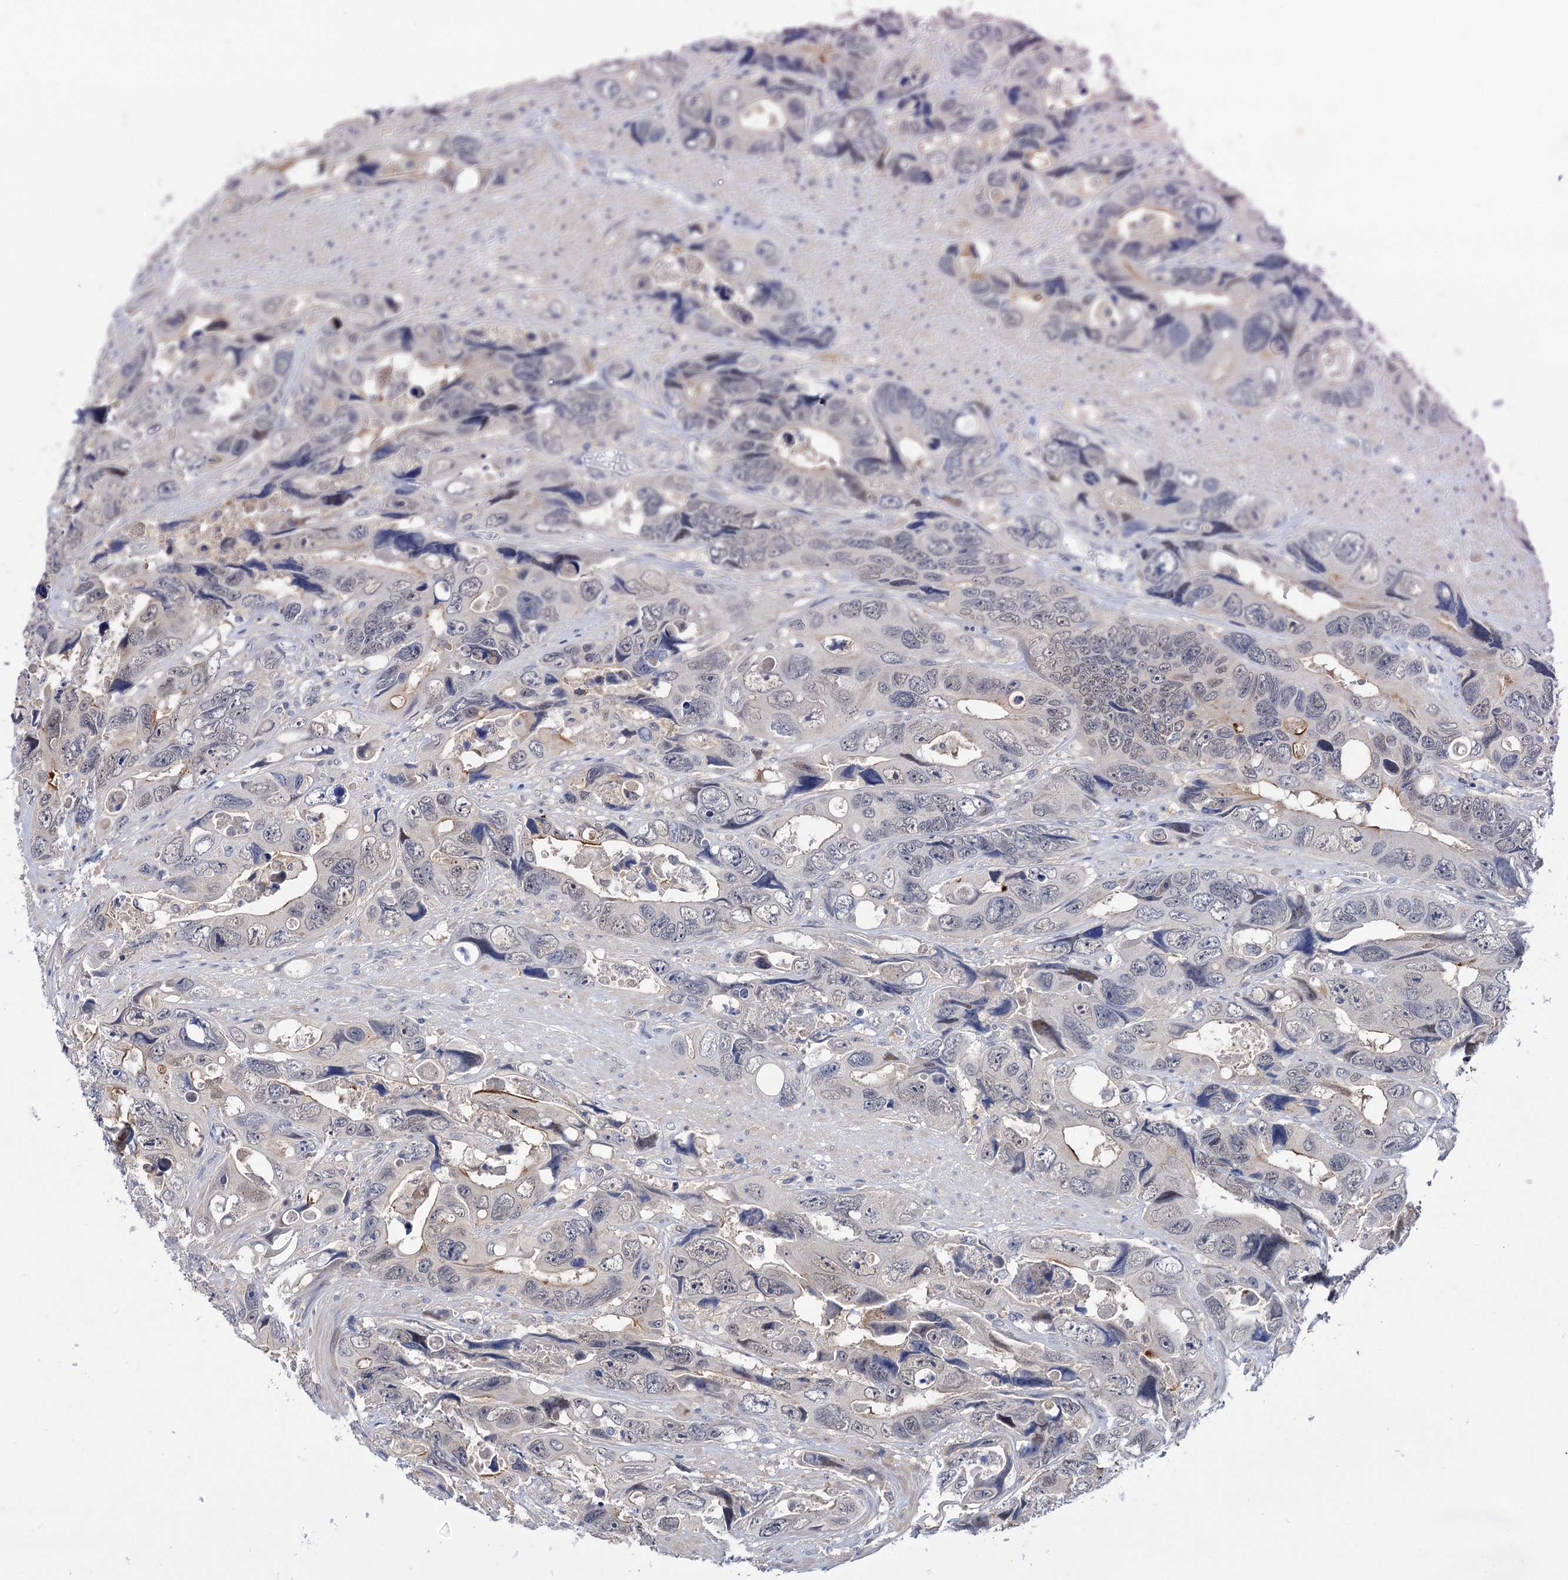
{"staining": {"intensity": "weak", "quantity": "<25%", "location": "cytoplasmic/membranous"}, "tissue": "colorectal cancer", "cell_type": "Tumor cells", "image_type": "cancer", "snomed": [{"axis": "morphology", "description": "Adenocarcinoma, NOS"}, {"axis": "topography", "description": "Rectum"}], "caption": "This is an IHC micrograph of human colorectal adenocarcinoma. There is no staining in tumor cells.", "gene": "NEK10", "patient": {"sex": "male", "age": 57}}